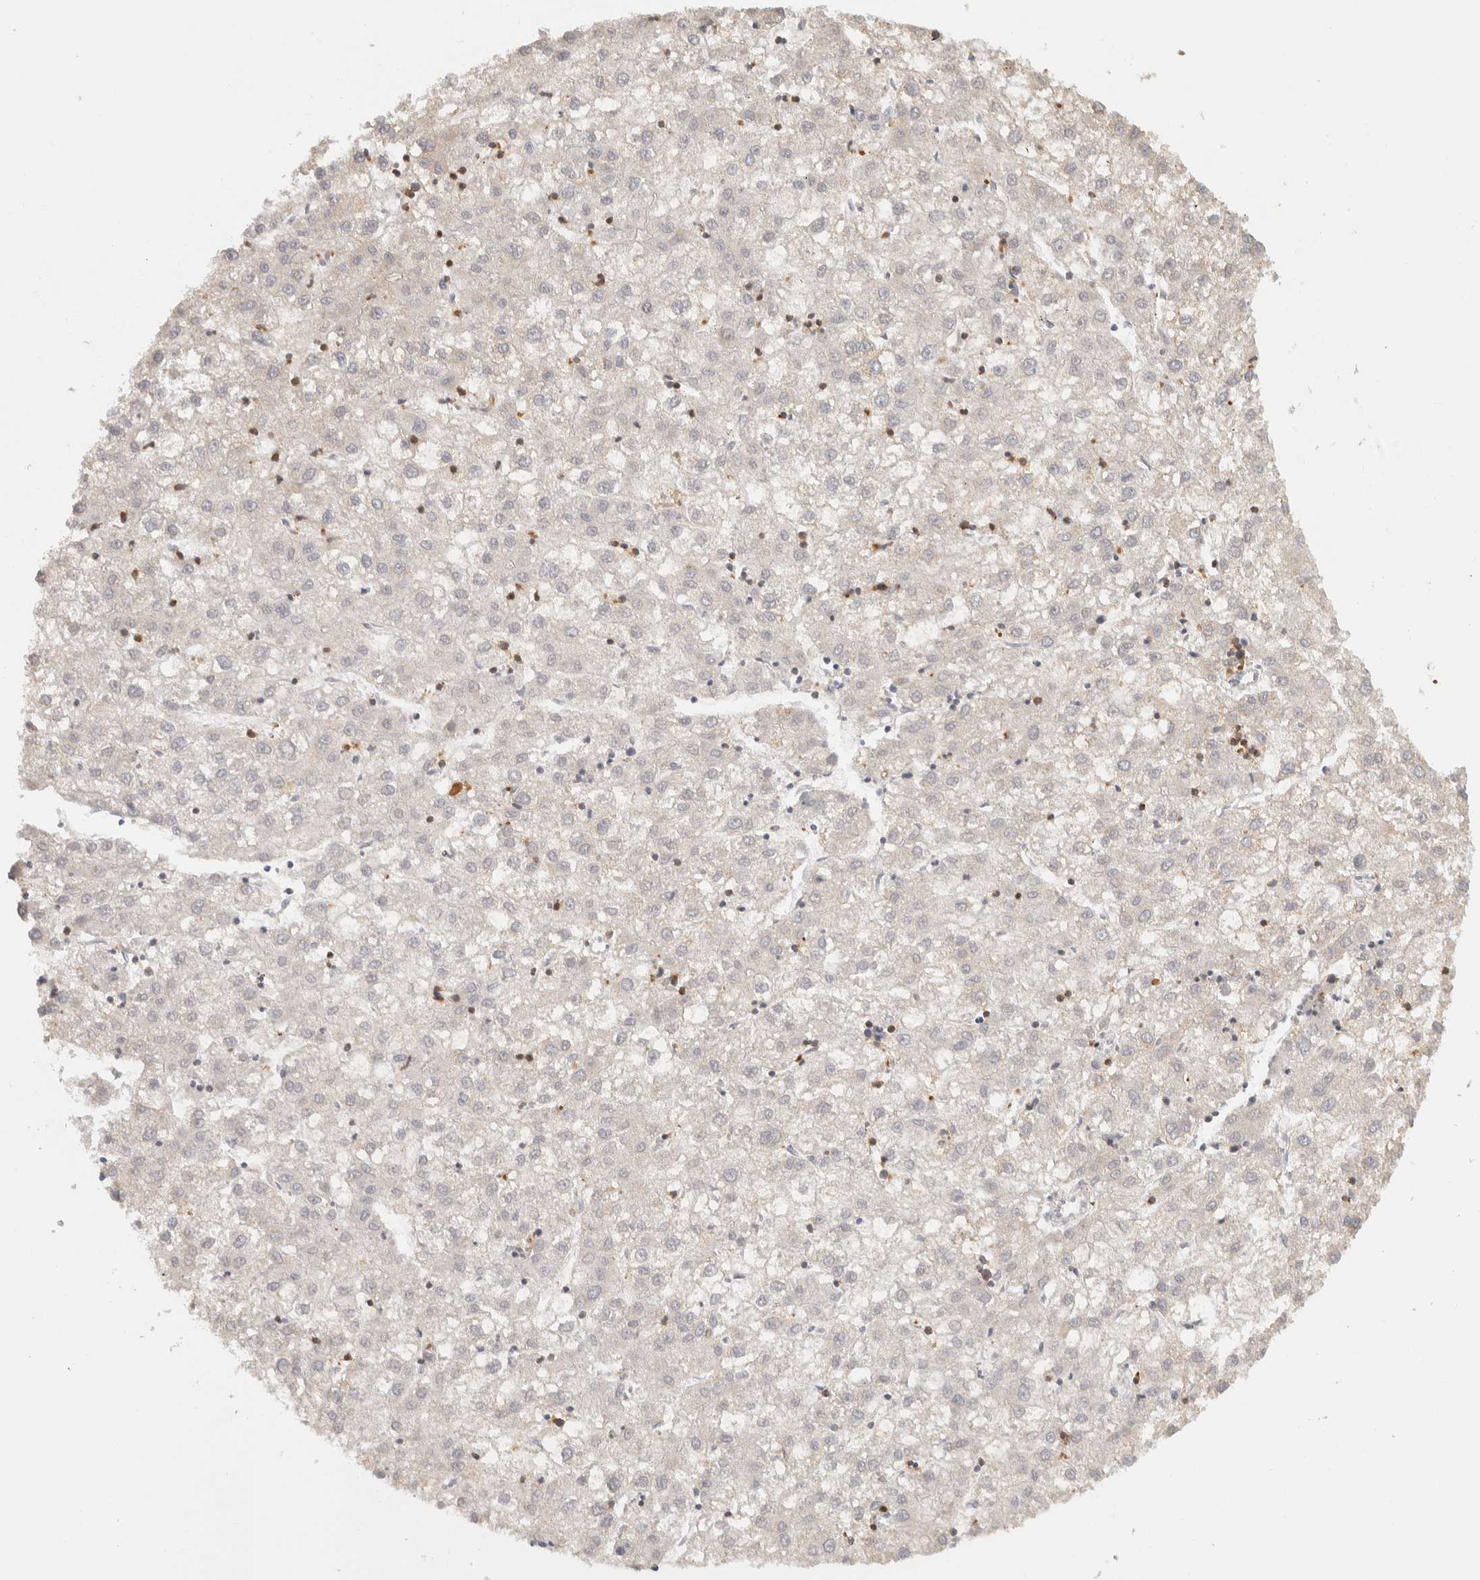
{"staining": {"intensity": "negative", "quantity": "none", "location": "none"}, "tissue": "liver cancer", "cell_type": "Tumor cells", "image_type": "cancer", "snomed": [{"axis": "morphology", "description": "Carcinoma, Hepatocellular, NOS"}, {"axis": "topography", "description": "Liver"}], "caption": "A high-resolution photomicrograph shows IHC staining of hepatocellular carcinoma (liver), which exhibits no significant staining in tumor cells.", "gene": "RUNDC1", "patient": {"sex": "male", "age": 72}}